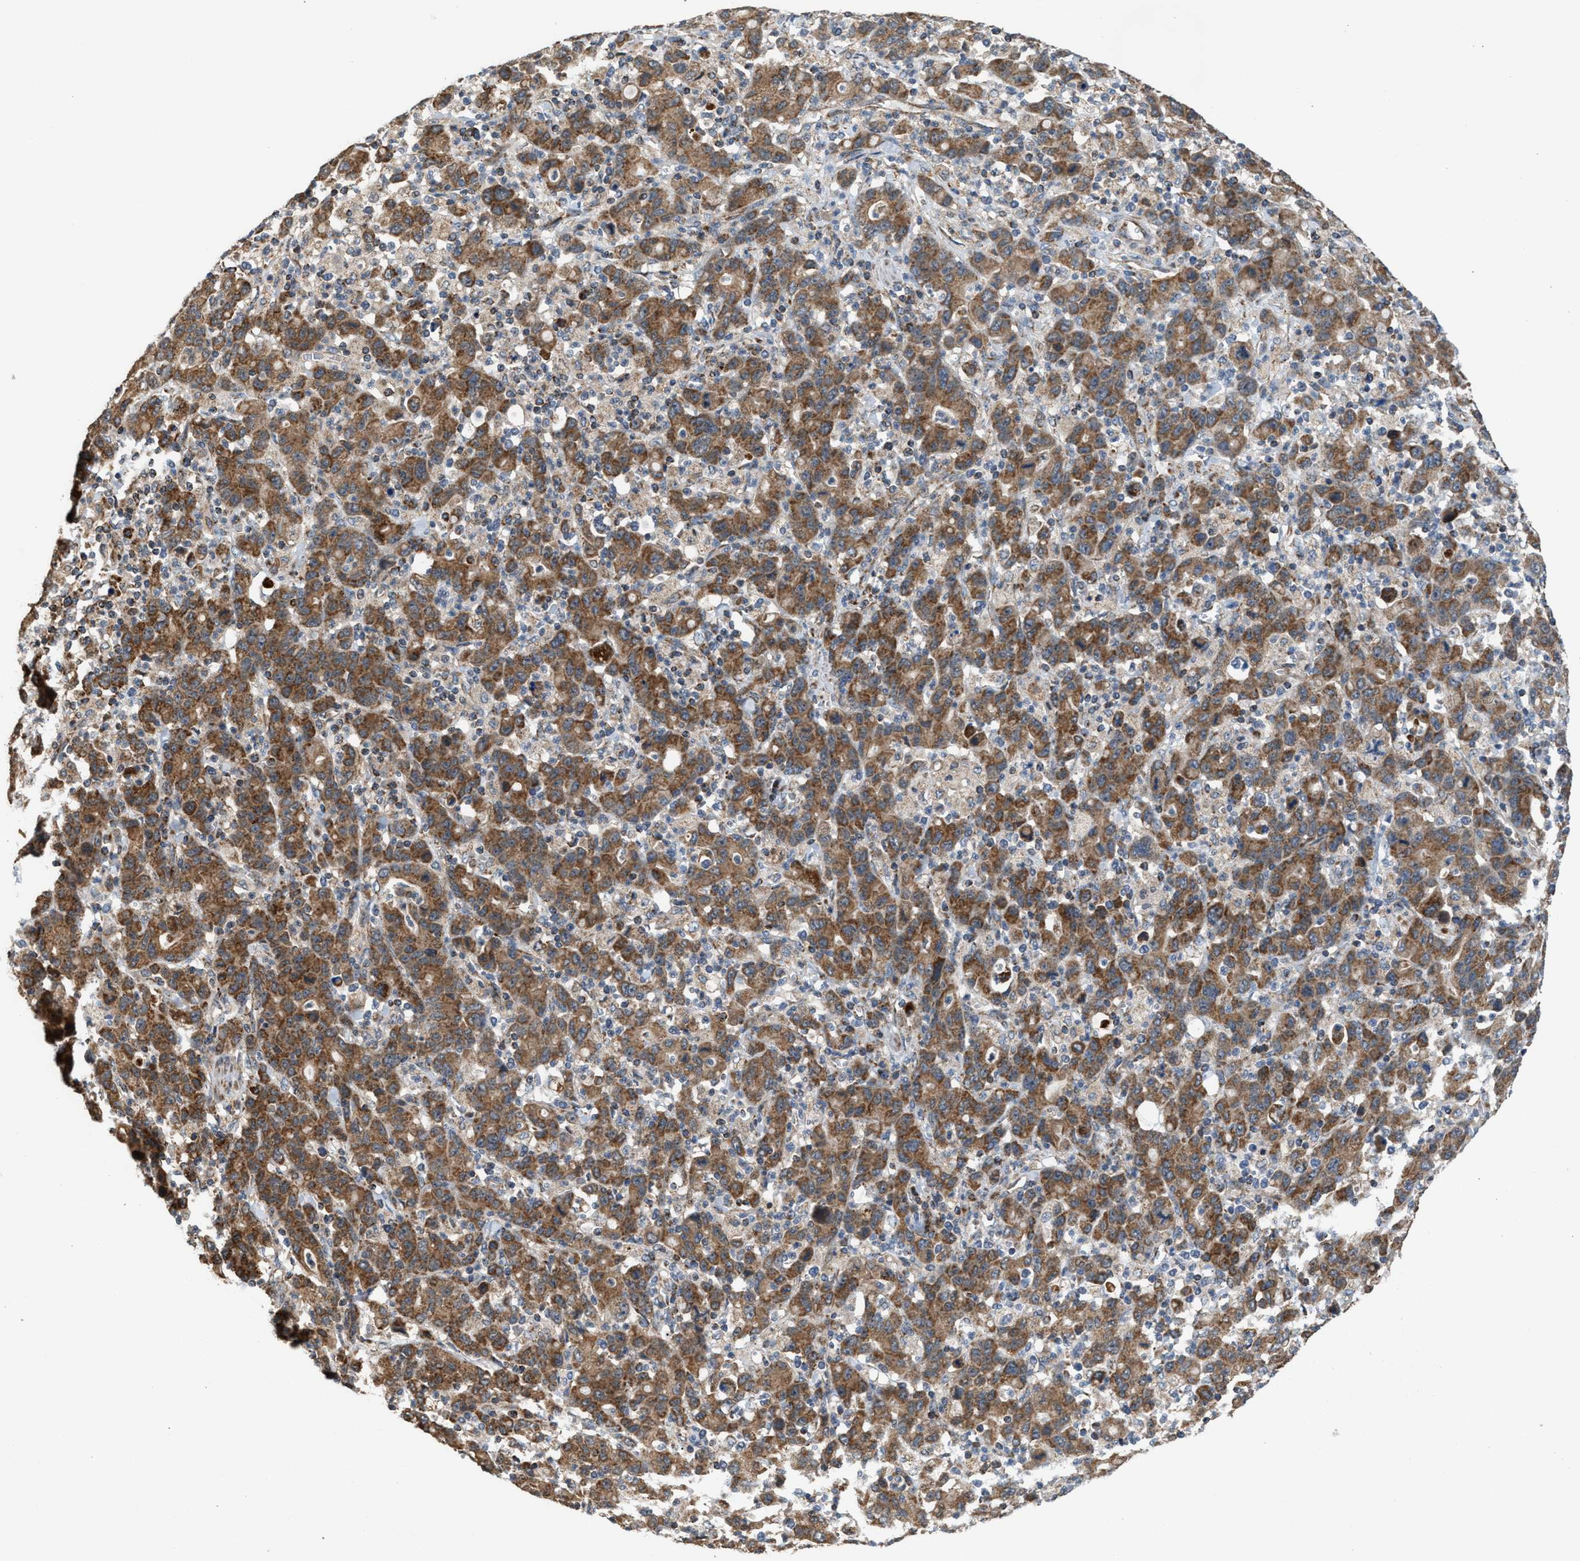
{"staining": {"intensity": "moderate", "quantity": ">75%", "location": "cytoplasmic/membranous"}, "tissue": "stomach cancer", "cell_type": "Tumor cells", "image_type": "cancer", "snomed": [{"axis": "morphology", "description": "Adenocarcinoma, NOS"}, {"axis": "topography", "description": "Stomach, upper"}], "caption": "DAB (3,3'-diaminobenzidine) immunohistochemical staining of human stomach adenocarcinoma displays moderate cytoplasmic/membranous protein positivity in about >75% of tumor cells.", "gene": "SGSM2", "patient": {"sex": "male", "age": 69}}